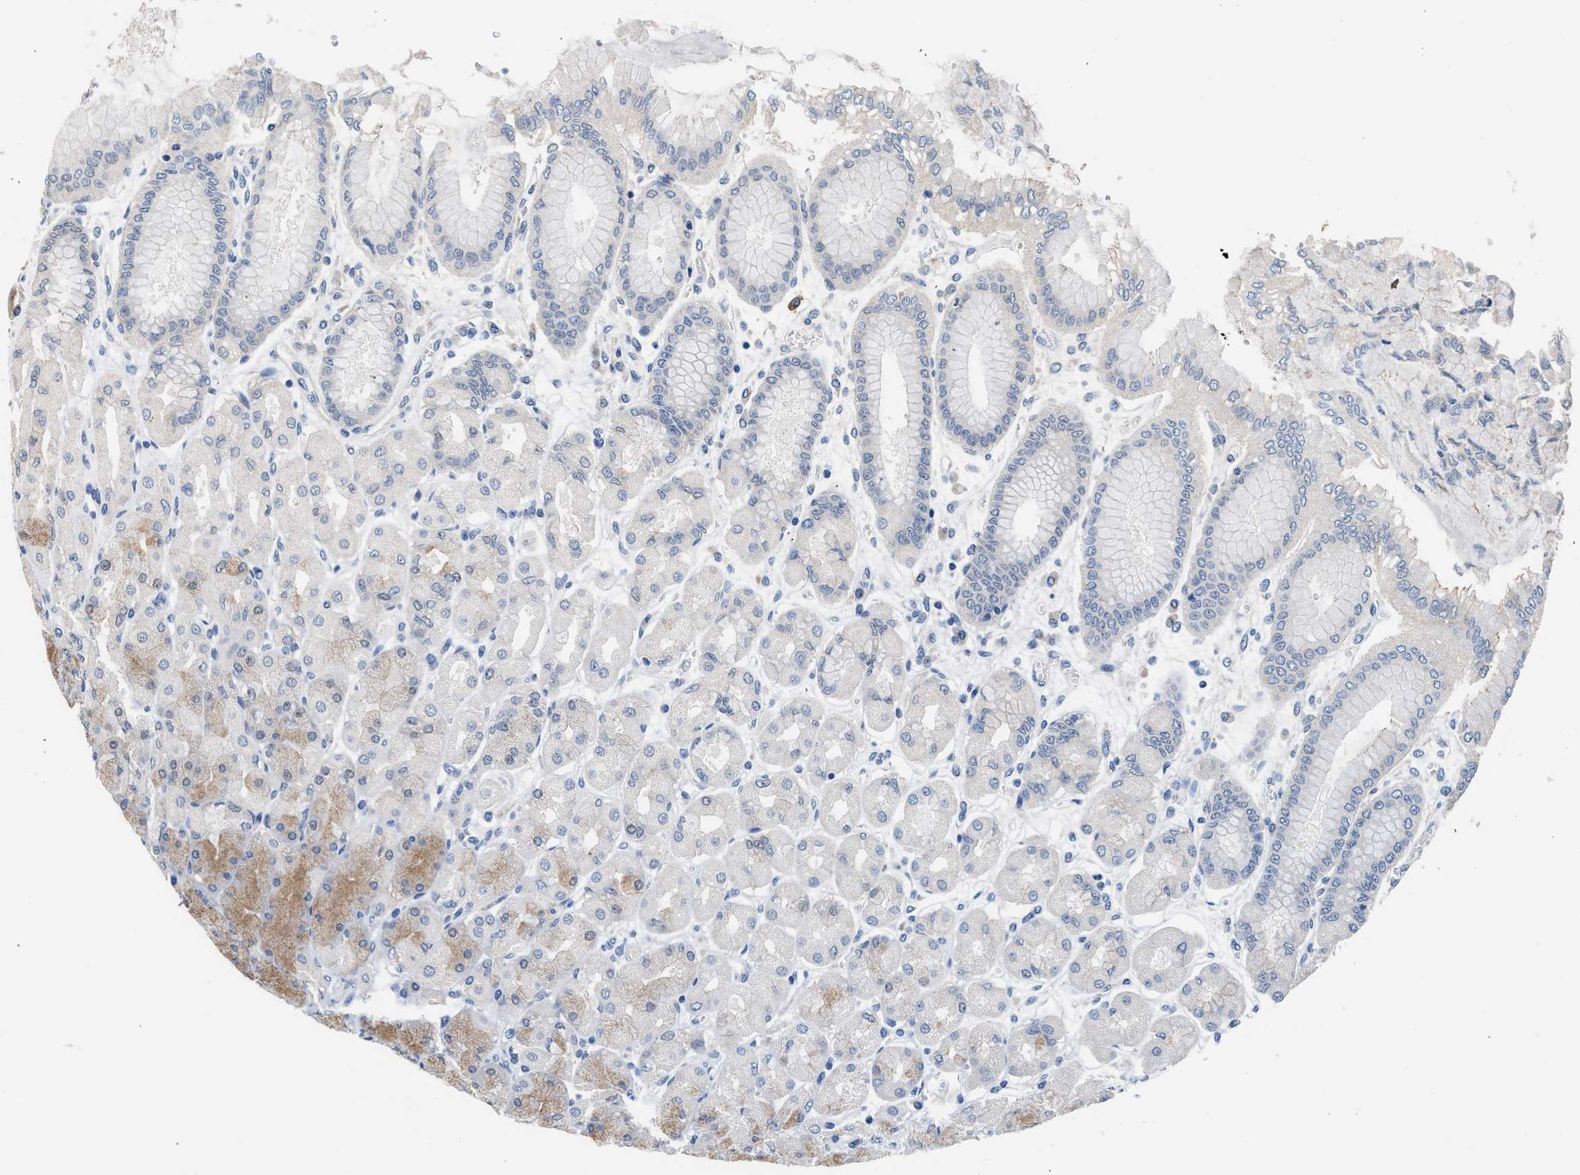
{"staining": {"intensity": "moderate", "quantity": "<25%", "location": "cytoplasmic/membranous"}, "tissue": "stomach", "cell_type": "Glandular cells", "image_type": "normal", "snomed": [{"axis": "morphology", "description": "Normal tissue, NOS"}, {"axis": "topography", "description": "Stomach, upper"}], "caption": "Immunohistochemistry of benign stomach exhibits low levels of moderate cytoplasmic/membranous staining in approximately <25% of glandular cells. The protein of interest is stained brown, and the nuclei are stained in blue (DAB IHC with brightfield microscopy, high magnification).", "gene": "CSF3R", "patient": {"sex": "female", "age": 56}}